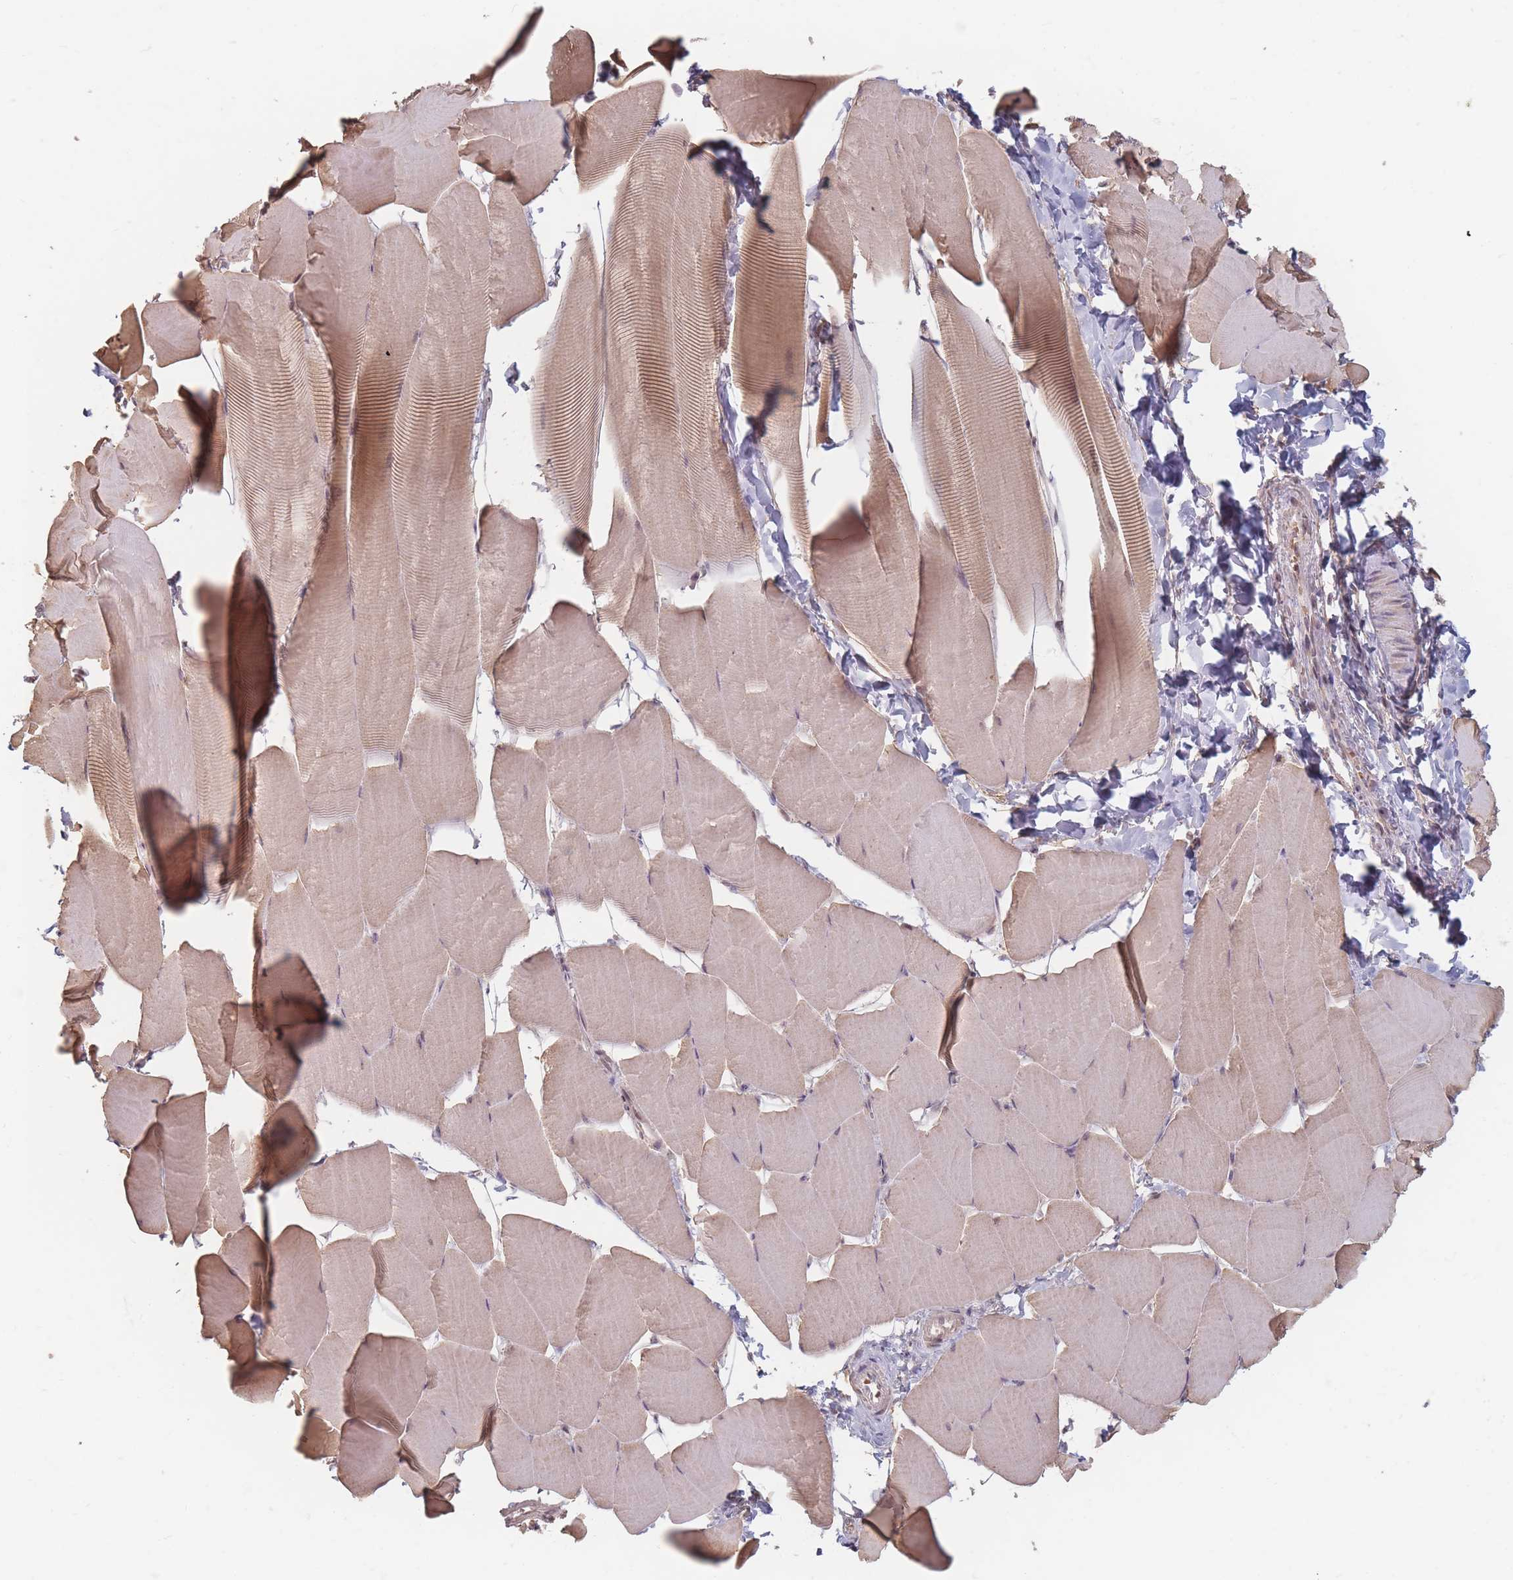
{"staining": {"intensity": "moderate", "quantity": "<25%", "location": "cytoplasmic/membranous"}, "tissue": "skeletal muscle", "cell_type": "Myocytes", "image_type": "normal", "snomed": [{"axis": "morphology", "description": "Normal tissue, NOS"}, {"axis": "topography", "description": "Skeletal muscle"}], "caption": "Immunohistochemistry histopathology image of normal skeletal muscle stained for a protein (brown), which reveals low levels of moderate cytoplasmic/membranous staining in approximately <25% of myocytes.", "gene": "OR2M4", "patient": {"sex": "male", "age": 25}}